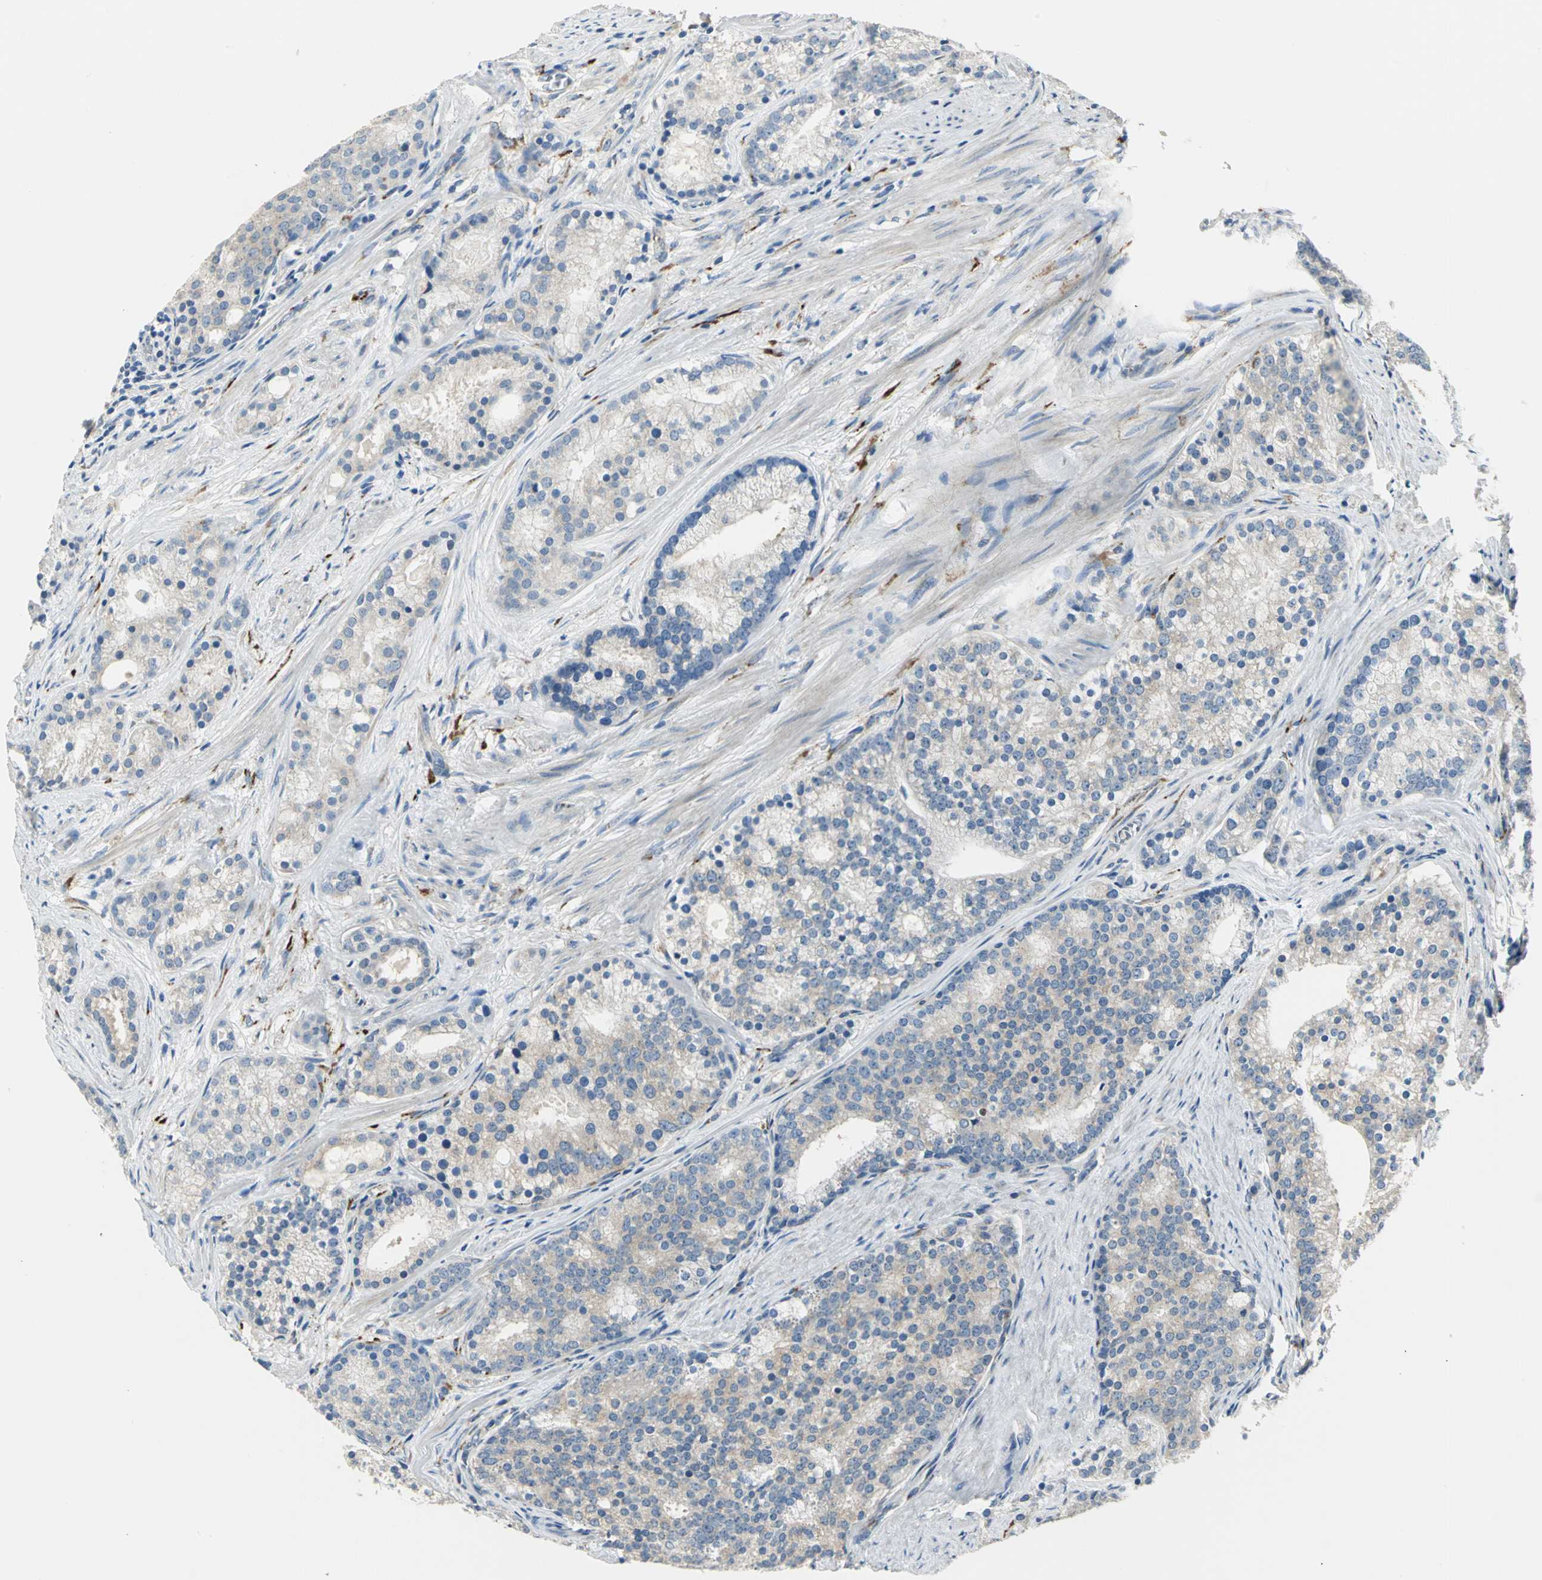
{"staining": {"intensity": "weak", "quantity": "25%-75%", "location": "cytoplasmic/membranous"}, "tissue": "prostate cancer", "cell_type": "Tumor cells", "image_type": "cancer", "snomed": [{"axis": "morphology", "description": "Adenocarcinoma, Low grade"}, {"axis": "topography", "description": "Prostate"}], "caption": "Weak cytoplasmic/membranous protein positivity is appreciated in about 25%-75% of tumor cells in prostate cancer (low-grade adenocarcinoma). (IHC, brightfield microscopy, high magnification).", "gene": "B3GNT2", "patient": {"sex": "male", "age": 71}}